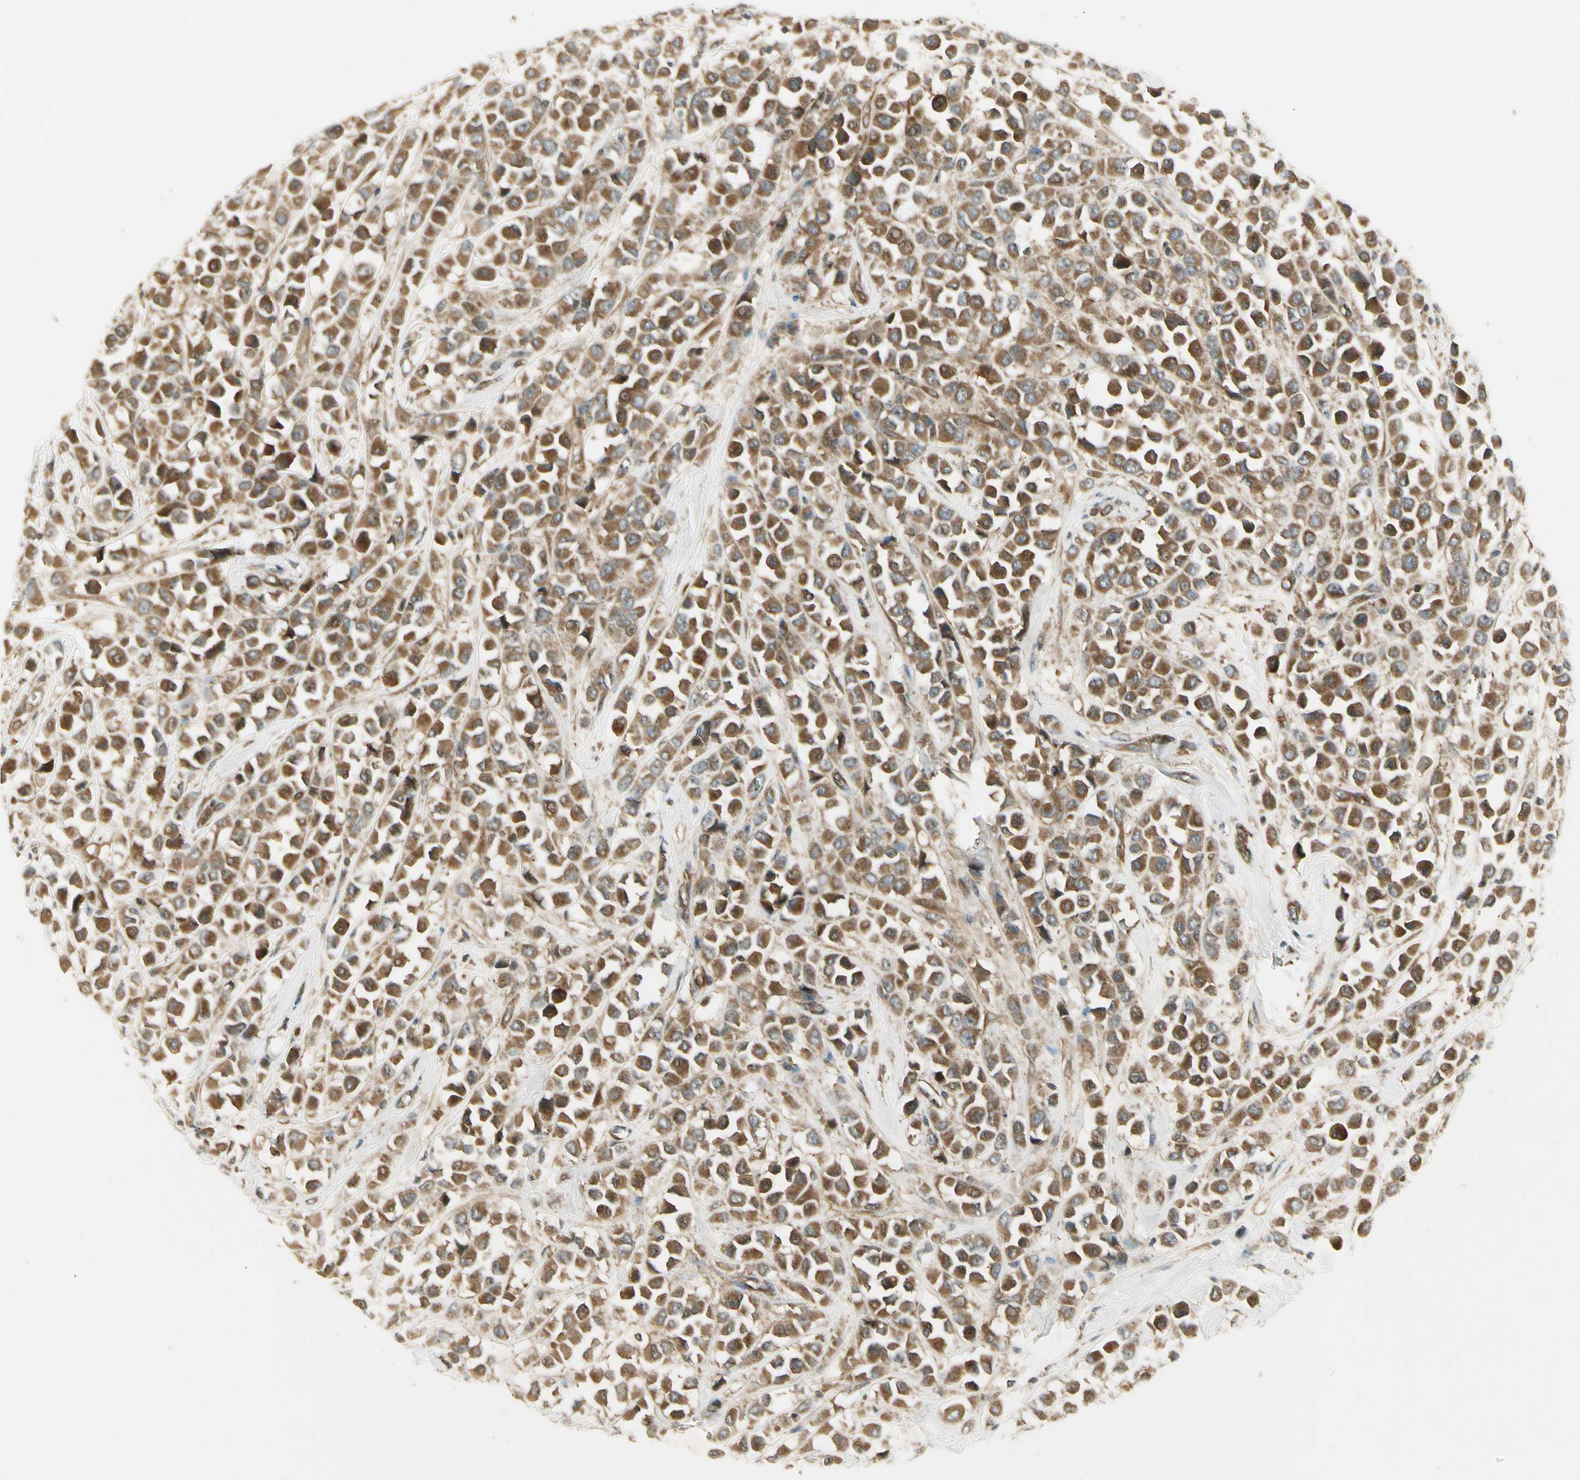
{"staining": {"intensity": "strong", "quantity": ">75%", "location": "cytoplasmic/membranous"}, "tissue": "breast cancer", "cell_type": "Tumor cells", "image_type": "cancer", "snomed": [{"axis": "morphology", "description": "Duct carcinoma"}, {"axis": "topography", "description": "Breast"}], "caption": "Strong cytoplasmic/membranous staining is present in approximately >75% of tumor cells in infiltrating ductal carcinoma (breast). (Brightfield microscopy of DAB IHC at high magnification).", "gene": "FKBP15", "patient": {"sex": "female", "age": 61}}